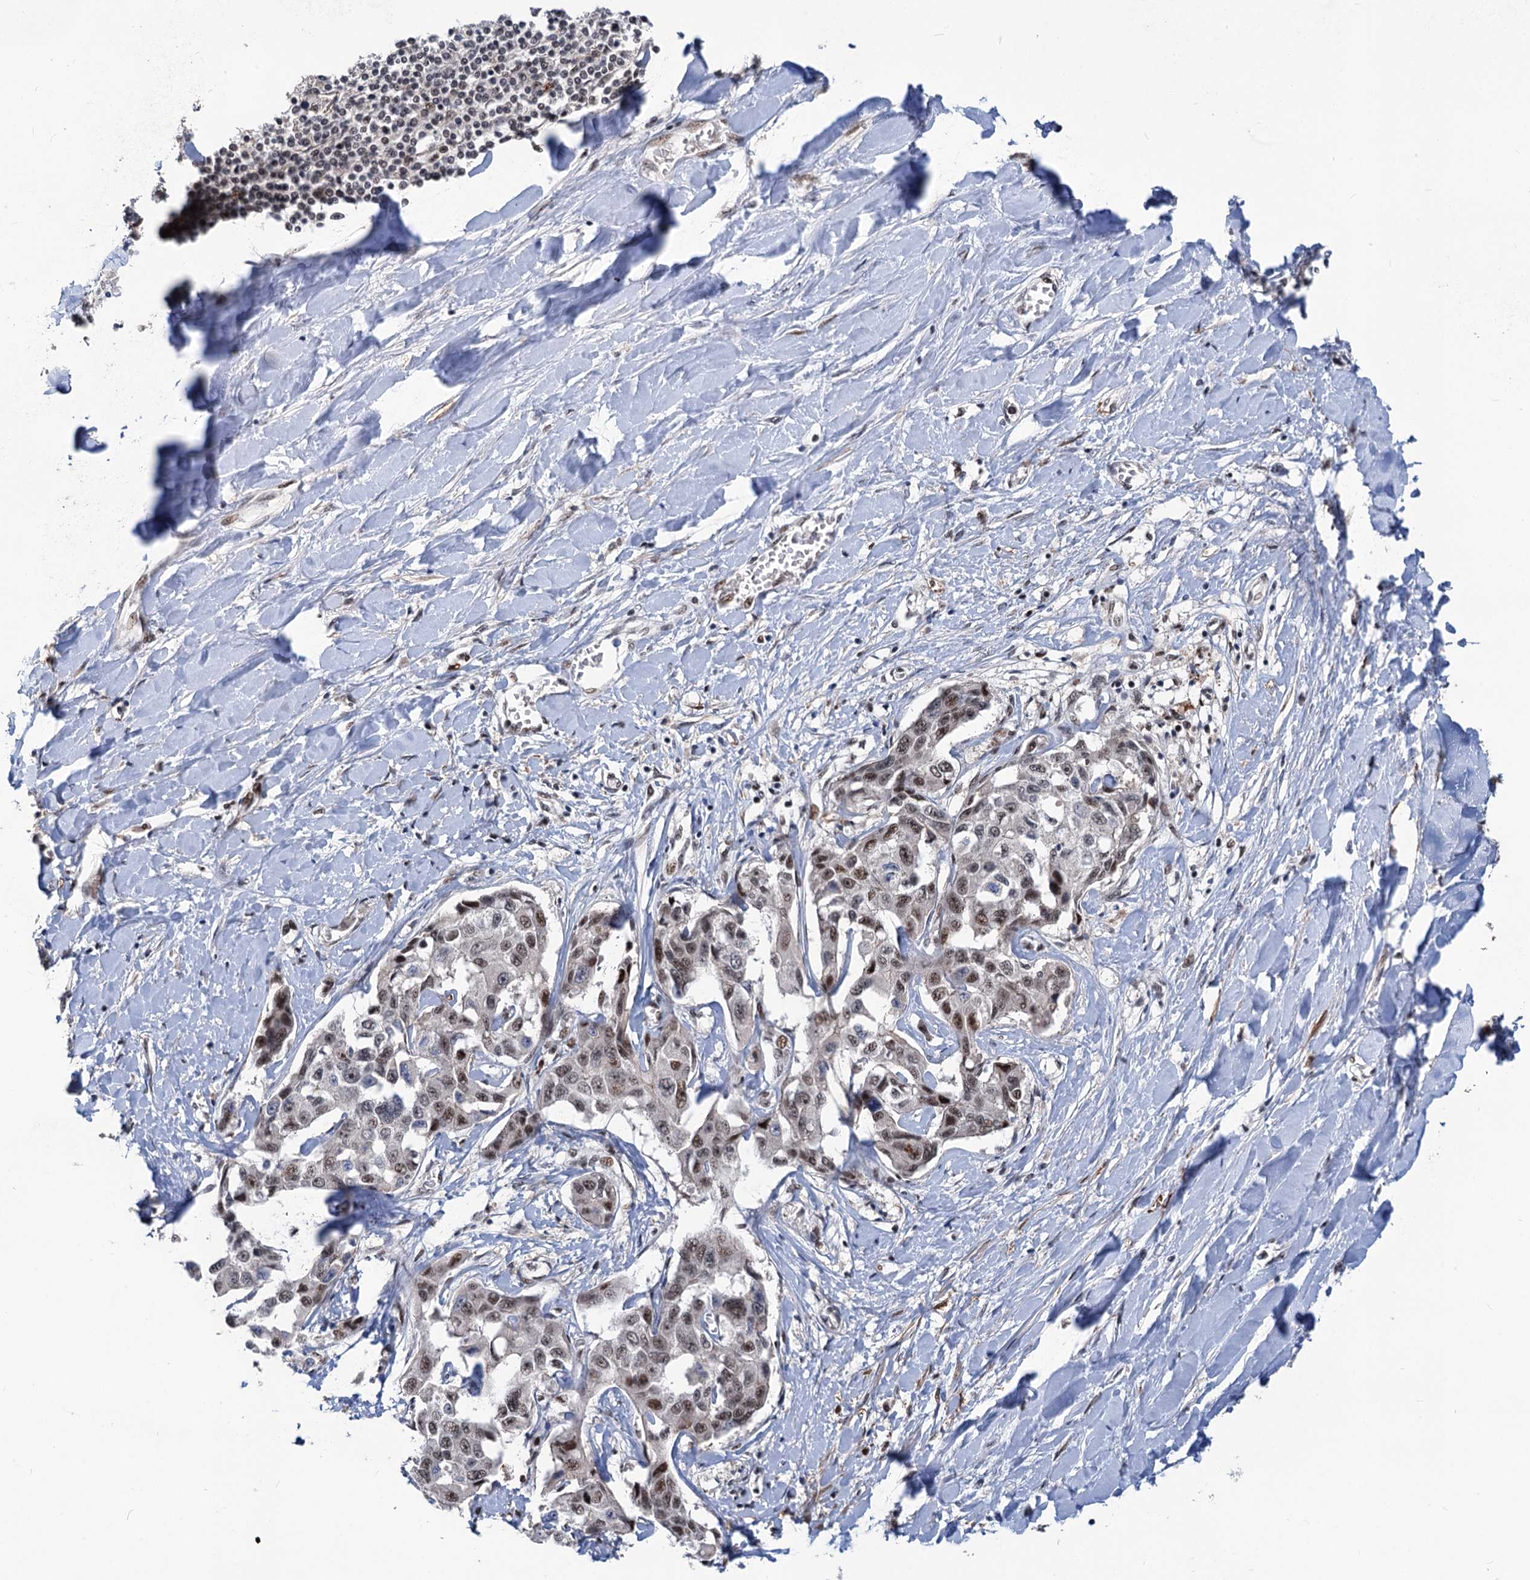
{"staining": {"intensity": "weak", "quantity": ">75%", "location": "nuclear"}, "tissue": "liver cancer", "cell_type": "Tumor cells", "image_type": "cancer", "snomed": [{"axis": "morphology", "description": "Cholangiocarcinoma"}, {"axis": "topography", "description": "Liver"}], "caption": "Brown immunohistochemical staining in human liver cancer (cholangiocarcinoma) exhibits weak nuclear staining in about >75% of tumor cells. The protein of interest is shown in brown color, while the nuclei are stained blue.", "gene": "PHF8", "patient": {"sex": "male", "age": 59}}